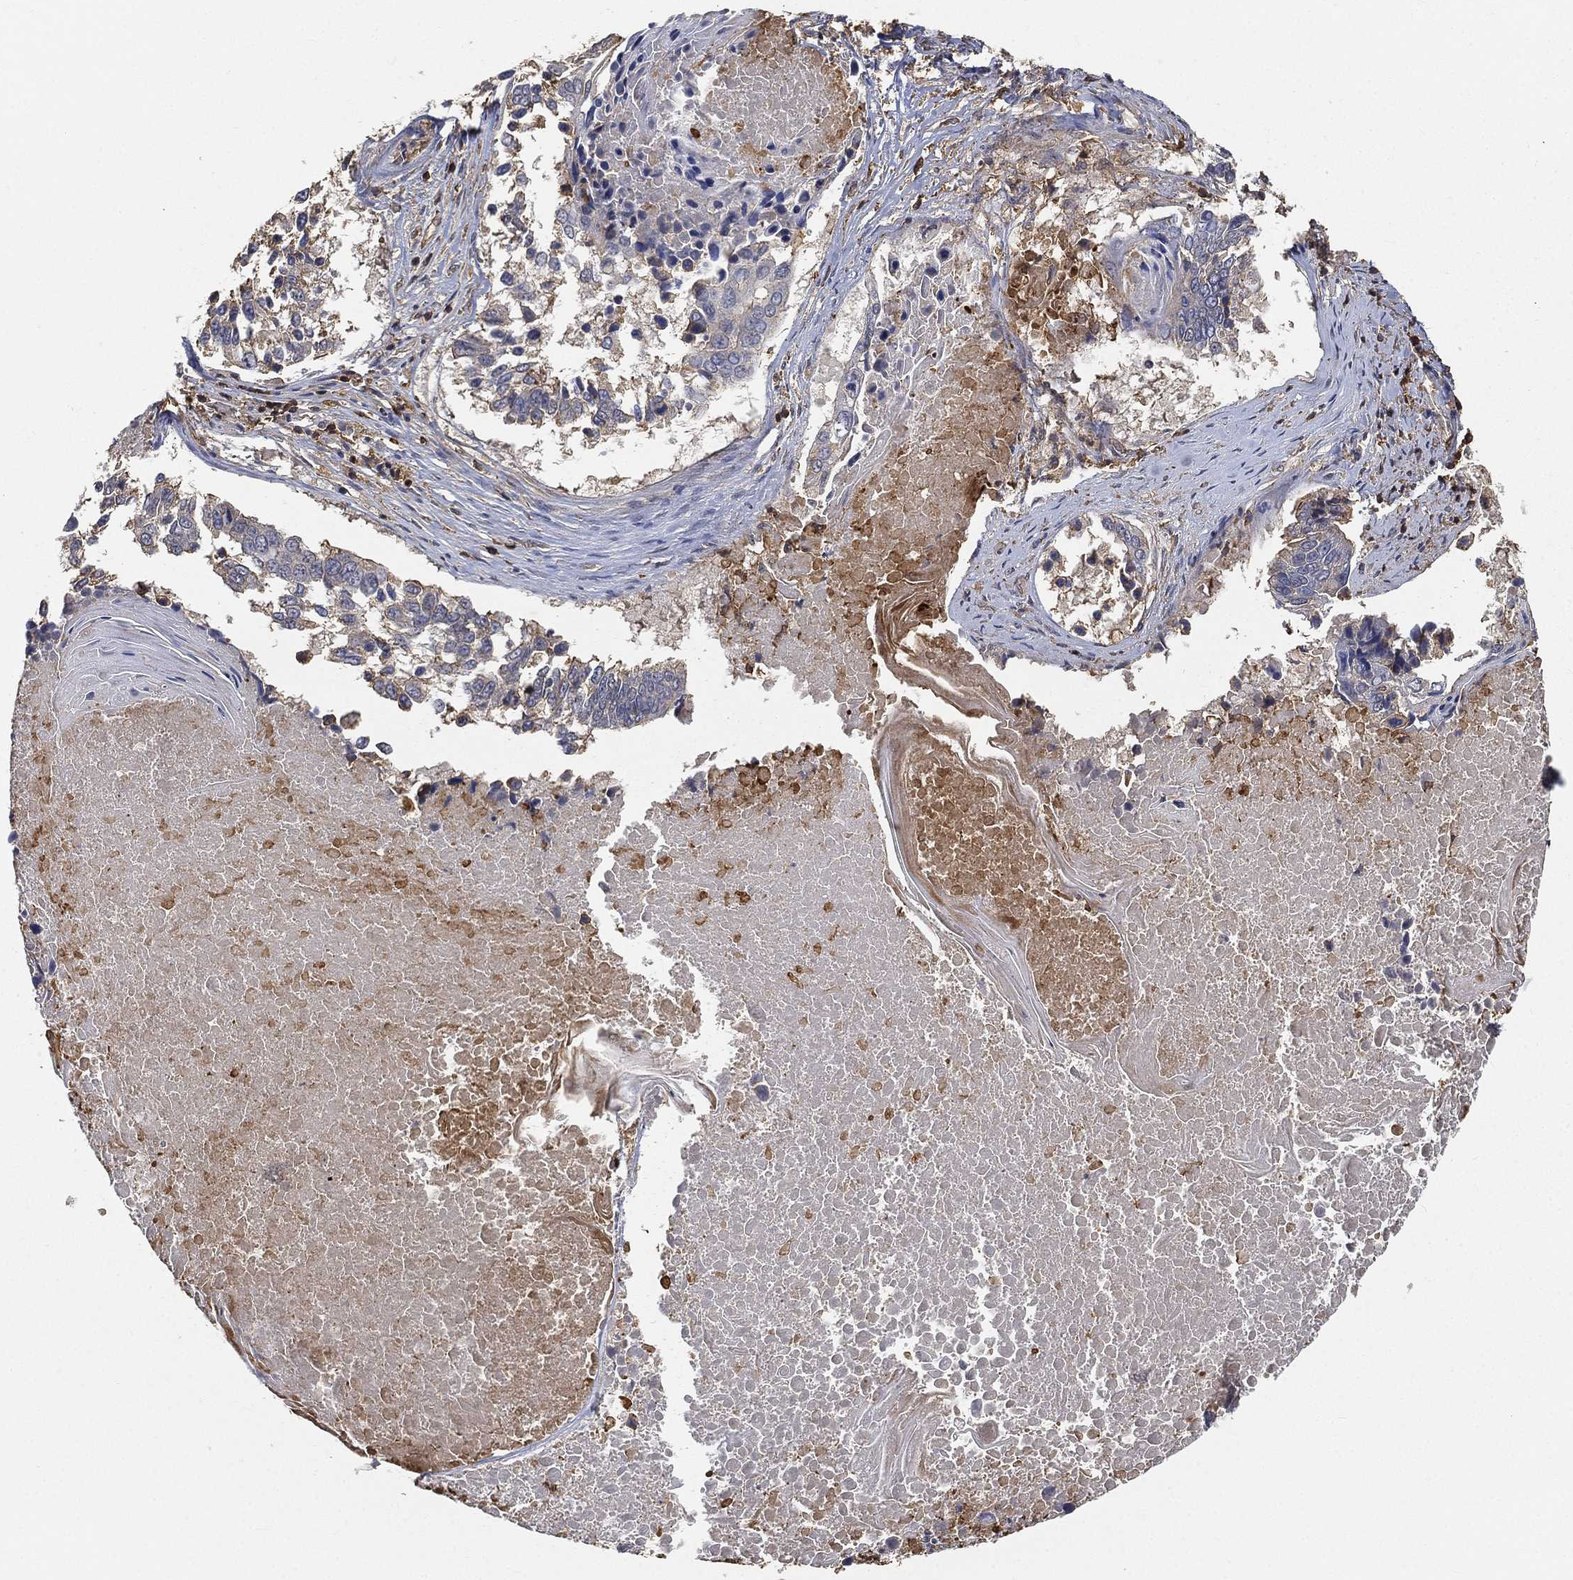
{"staining": {"intensity": "negative", "quantity": "none", "location": "none"}, "tissue": "lung cancer", "cell_type": "Tumor cells", "image_type": "cancer", "snomed": [{"axis": "morphology", "description": "Squamous cell carcinoma, NOS"}, {"axis": "topography", "description": "Lung"}], "caption": "The micrograph exhibits no significant positivity in tumor cells of lung squamous cell carcinoma. (DAB immunohistochemistry visualized using brightfield microscopy, high magnification).", "gene": "CRYL1", "patient": {"sex": "male", "age": 73}}